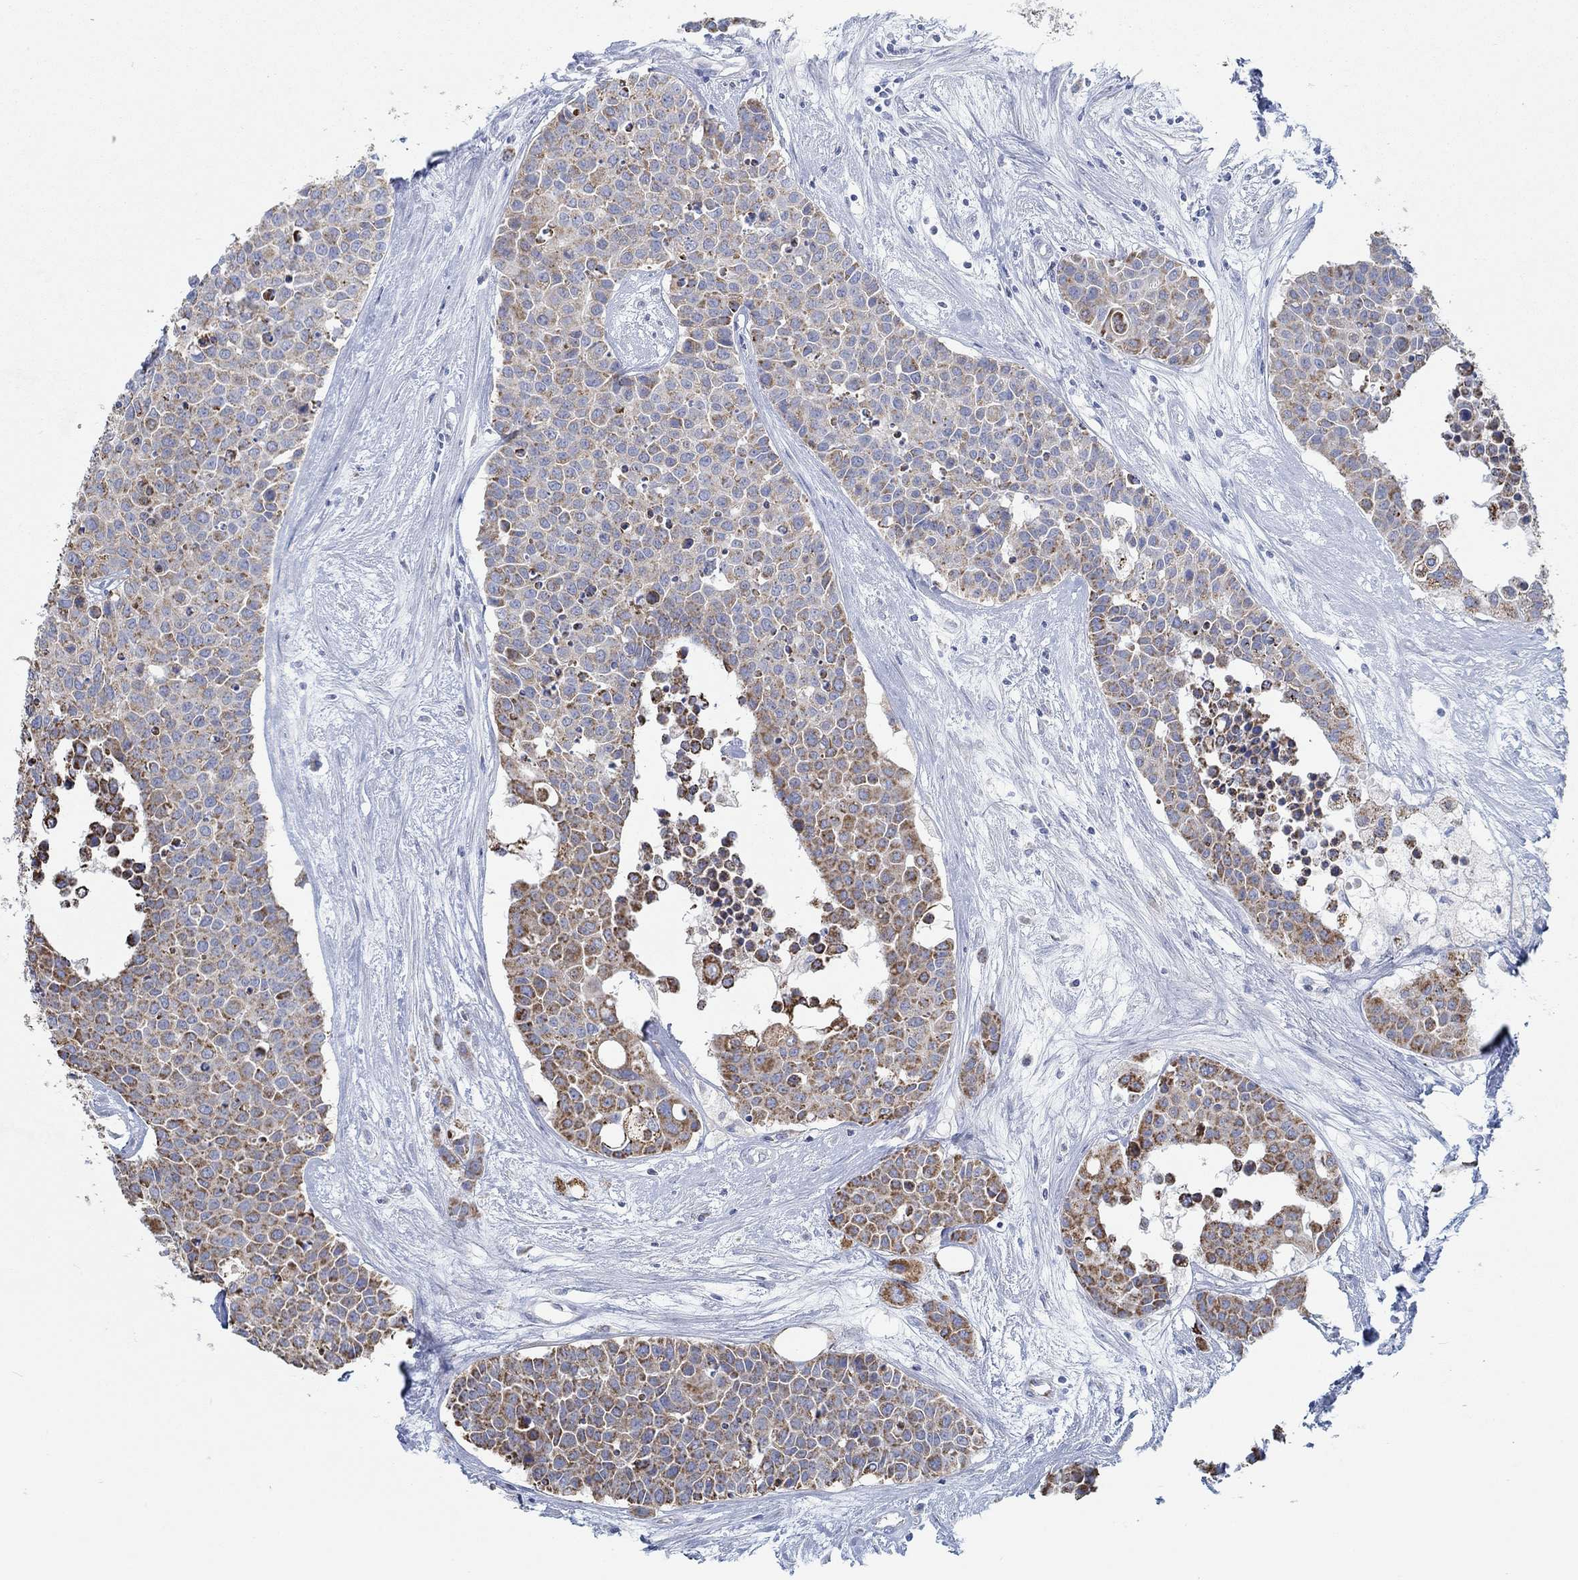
{"staining": {"intensity": "strong", "quantity": "25%-75%", "location": "cytoplasmic/membranous"}, "tissue": "carcinoid", "cell_type": "Tumor cells", "image_type": "cancer", "snomed": [{"axis": "morphology", "description": "Carcinoid, malignant, NOS"}, {"axis": "topography", "description": "Colon"}], "caption": "Protein staining displays strong cytoplasmic/membranous positivity in approximately 25%-75% of tumor cells in carcinoid (malignant).", "gene": "GLOD5", "patient": {"sex": "male", "age": 81}}